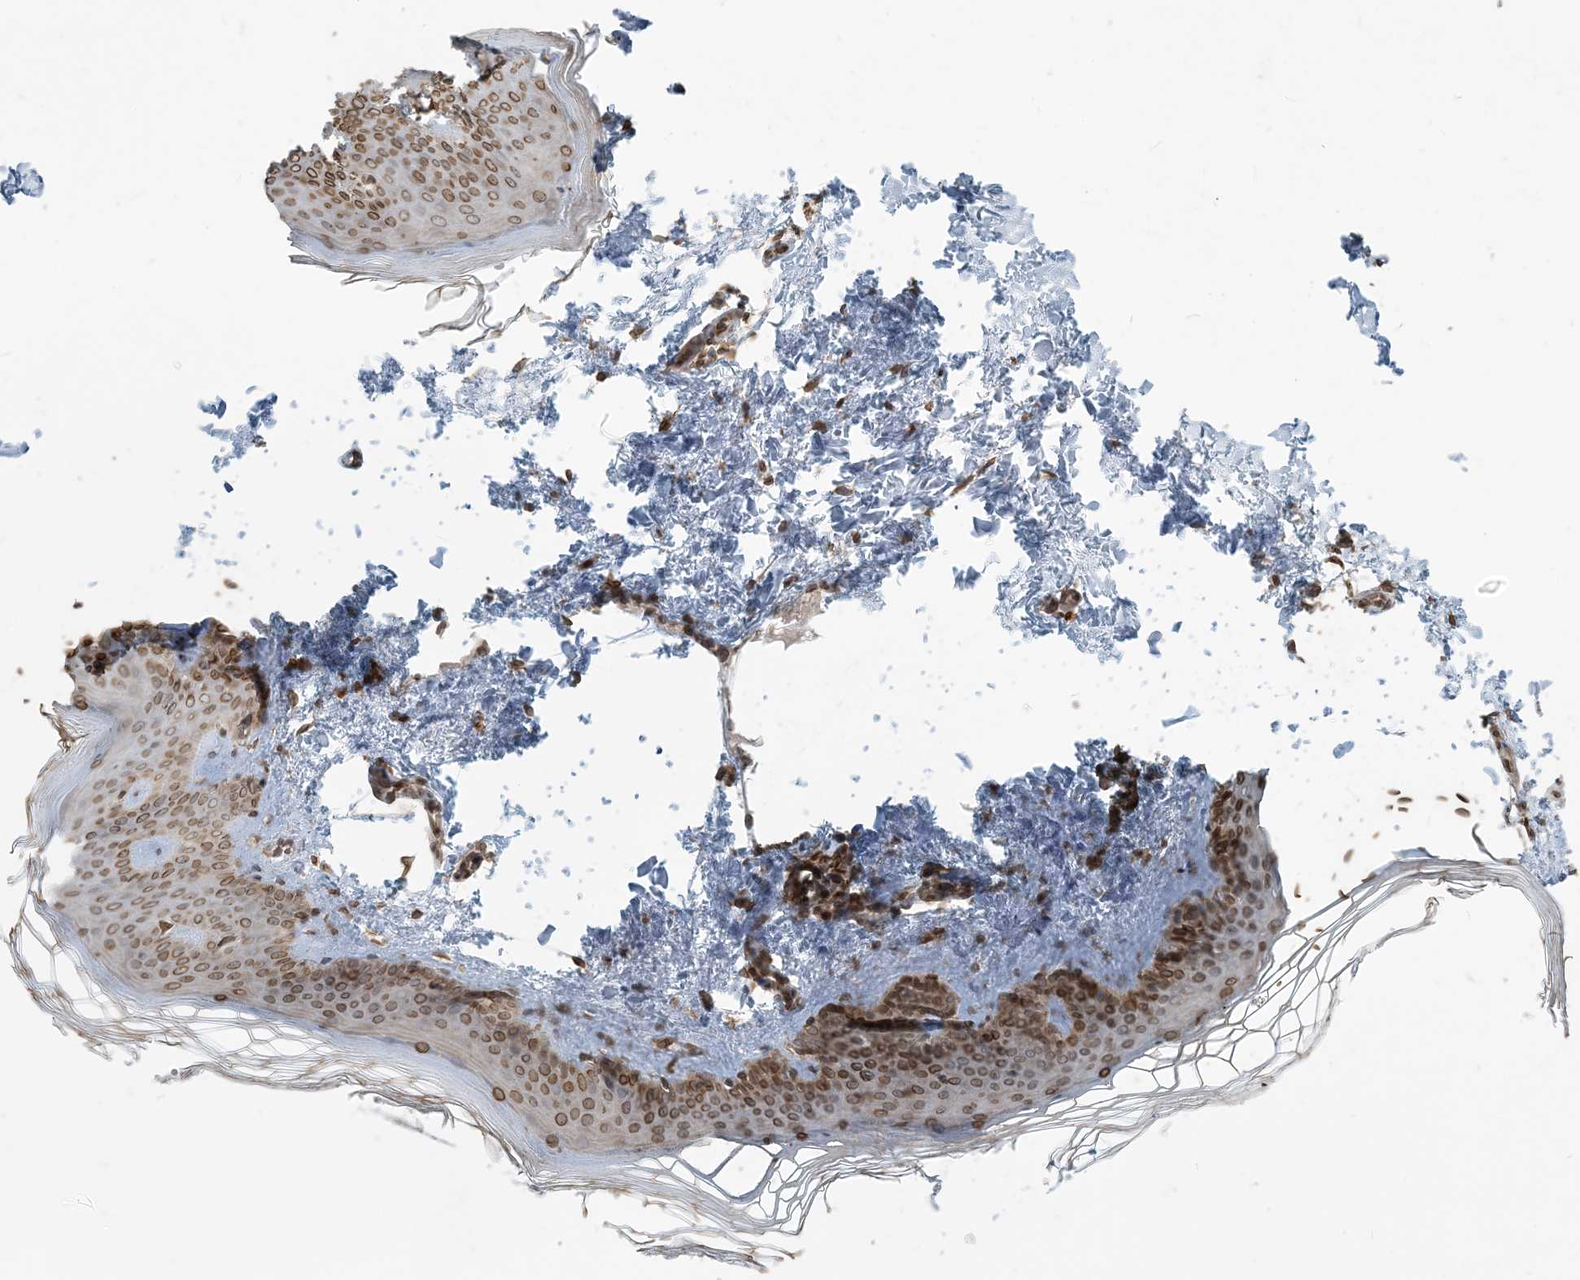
{"staining": {"intensity": "moderate", "quantity": "25%-75%", "location": "cytoplasmic/membranous"}, "tissue": "skin", "cell_type": "Fibroblasts", "image_type": "normal", "snomed": [{"axis": "morphology", "description": "Normal tissue, NOS"}, {"axis": "topography", "description": "Skin"}], "caption": "DAB (3,3'-diaminobenzidine) immunohistochemical staining of benign human skin displays moderate cytoplasmic/membranous protein staining in about 25%-75% of fibroblasts. The staining was performed using DAB to visualize the protein expression in brown, while the nuclei were stained in blue with hematoxylin (Magnification: 20x).", "gene": "WWP1", "patient": {"sex": "female", "age": 27}}